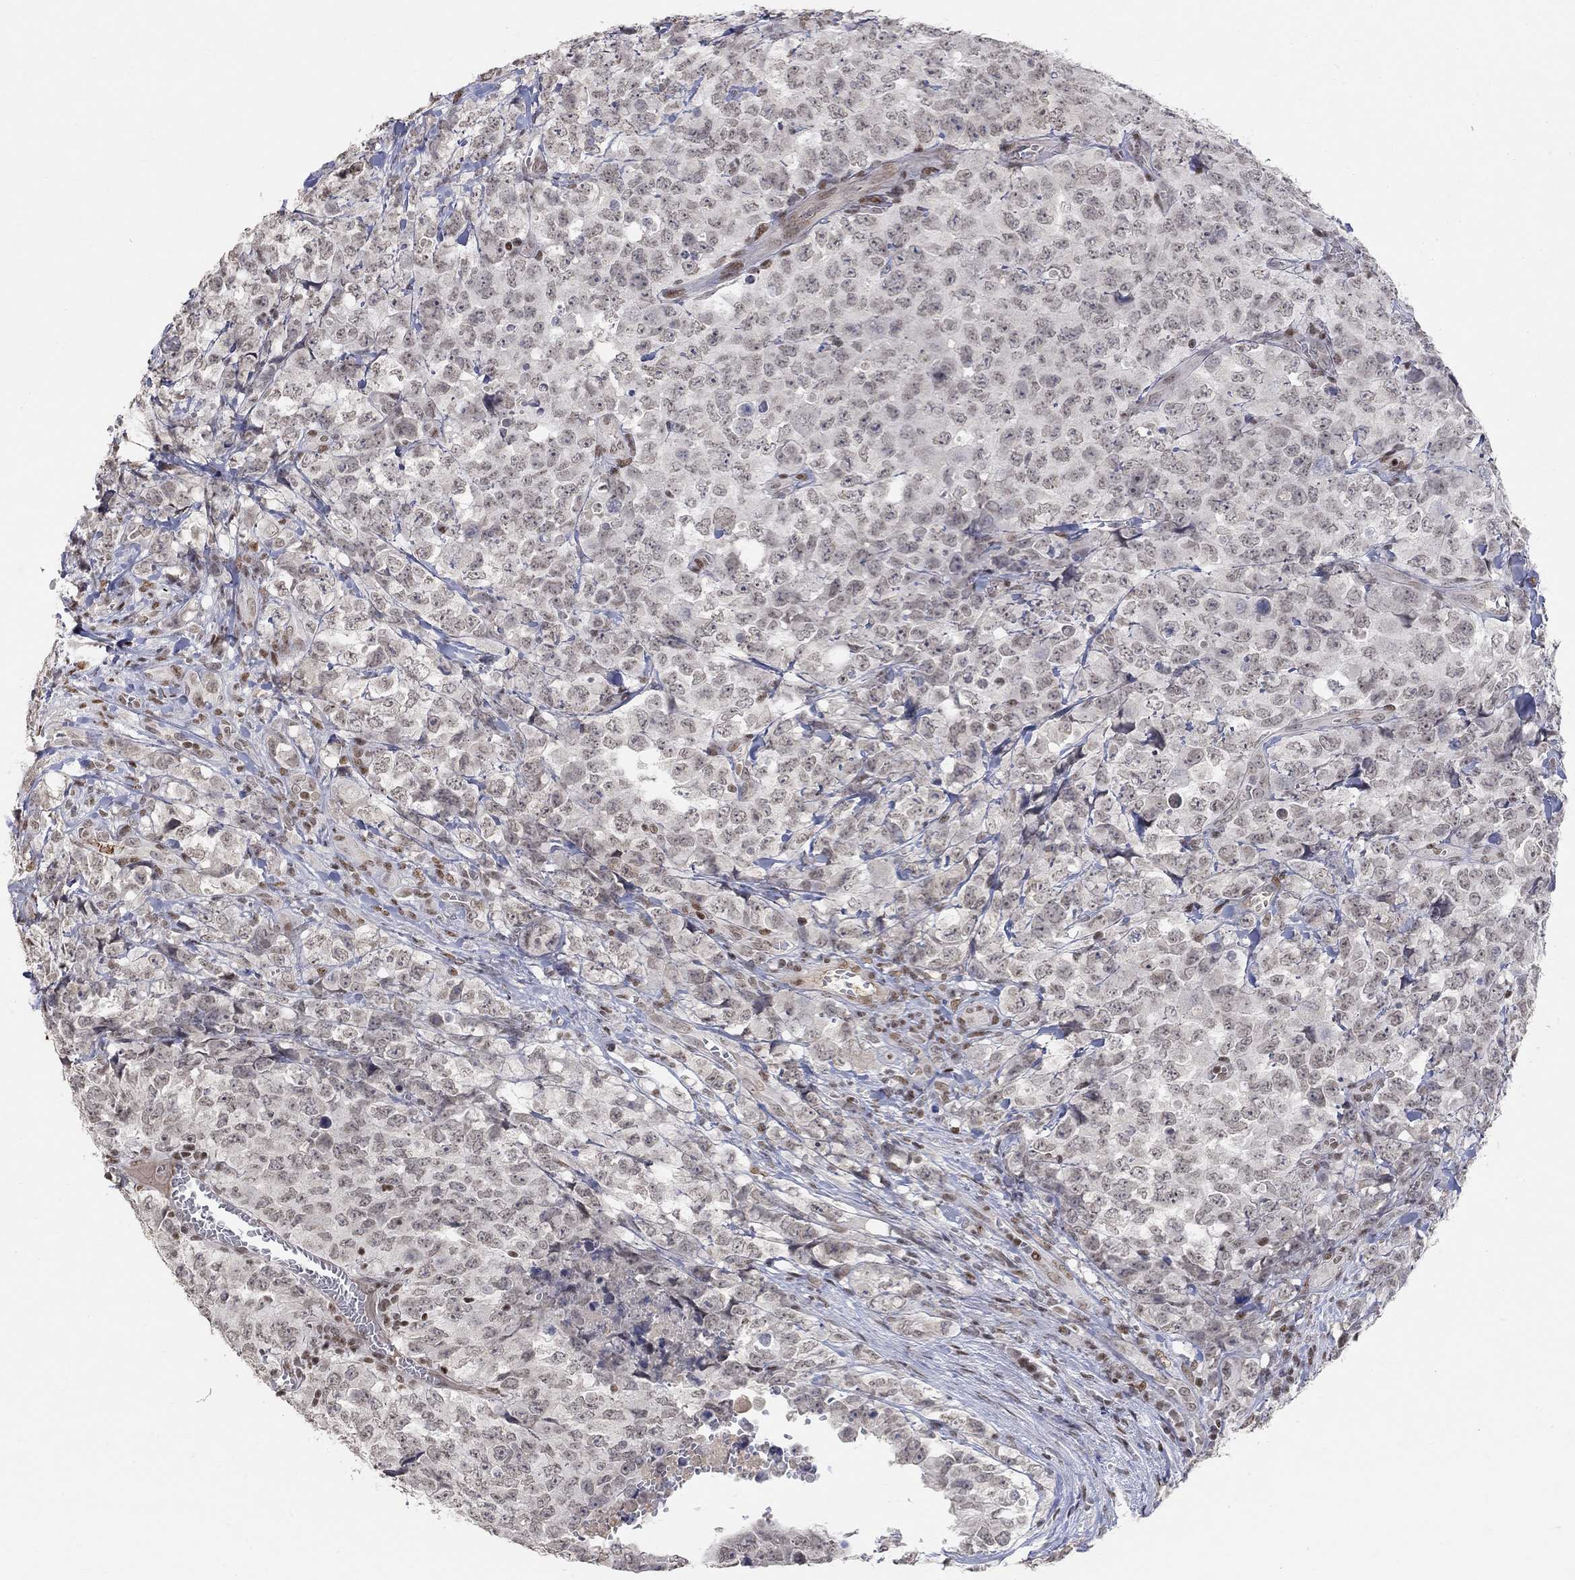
{"staining": {"intensity": "negative", "quantity": "none", "location": "none"}, "tissue": "testis cancer", "cell_type": "Tumor cells", "image_type": "cancer", "snomed": [{"axis": "morphology", "description": "Carcinoma, Embryonal, NOS"}, {"axis": "topography", "description": "Testis"}], "caption": "This is an IHC photomicrograph of human testis embryonal carcinoma. There is no staining in tumor cells.", "gene": "KLF12", "patient": {"sex": "male", "age": 23}}